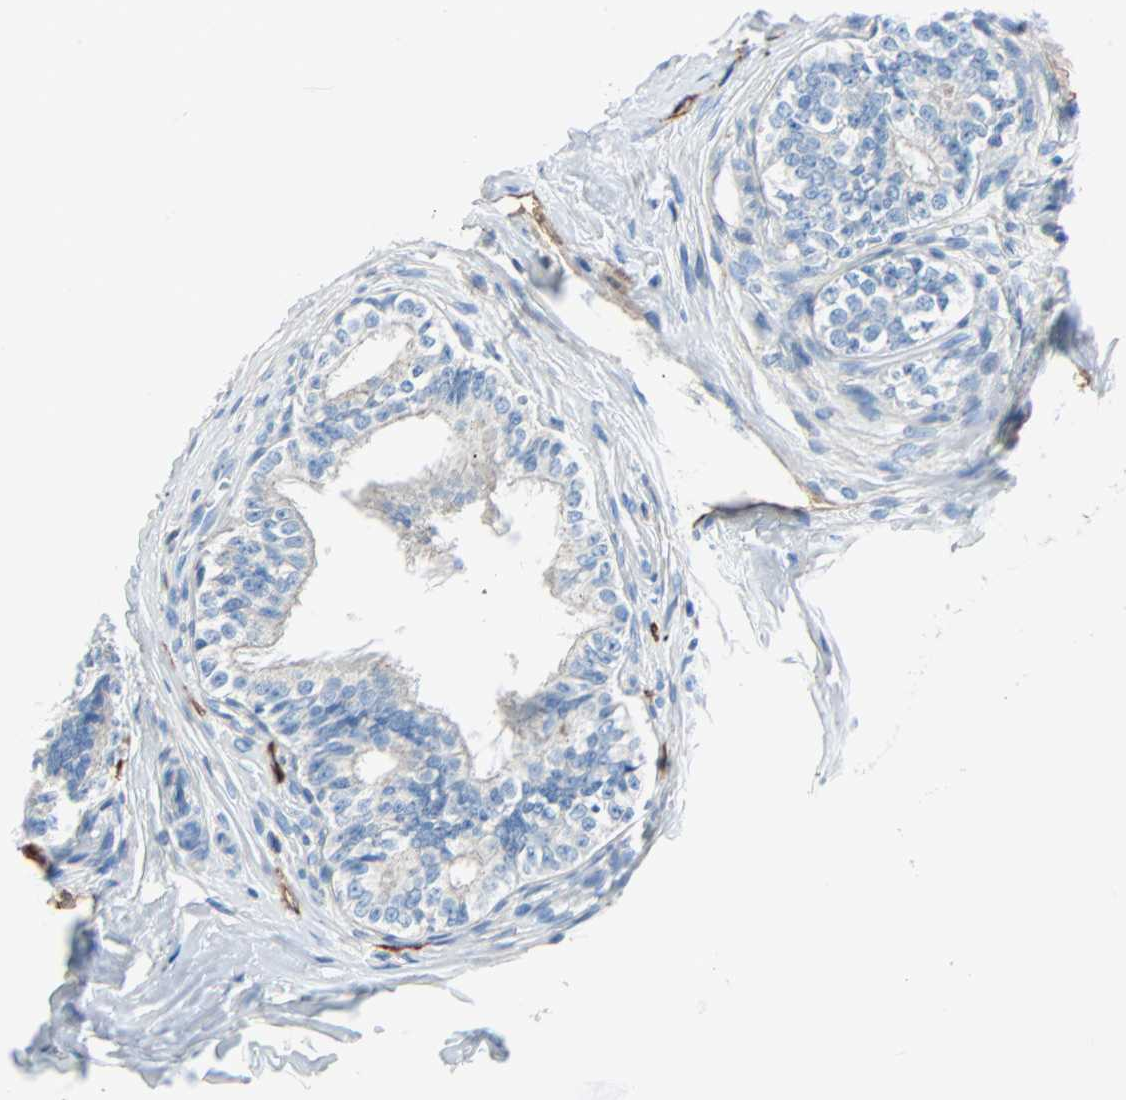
{"staining": {"intensity": "negative", "quantity": "none", "location": "none"}, "tissue": "epididymis", "cell_type": "Glandular cells", "image_type": "normal", "snomed": [{"axis": "morphology", "description": "Normal tissue, NOS"}, {"axis": "topography", "description": "Soft tissue"}, {"axis": "topography", "description": "Epididymis"}], "caption": "IHC photomicrograph of normal epididymis: human epididymis stained with DAB (3,3'-diaminobenzidine) displays no significant protein staining in glandular cells. (DAB (3,3'-diaminobenzidine) IHC visualized using brightfield microscopy, high magnification).", "gene": "PDPN", "patient": {"sex": "male", "age": 26}}